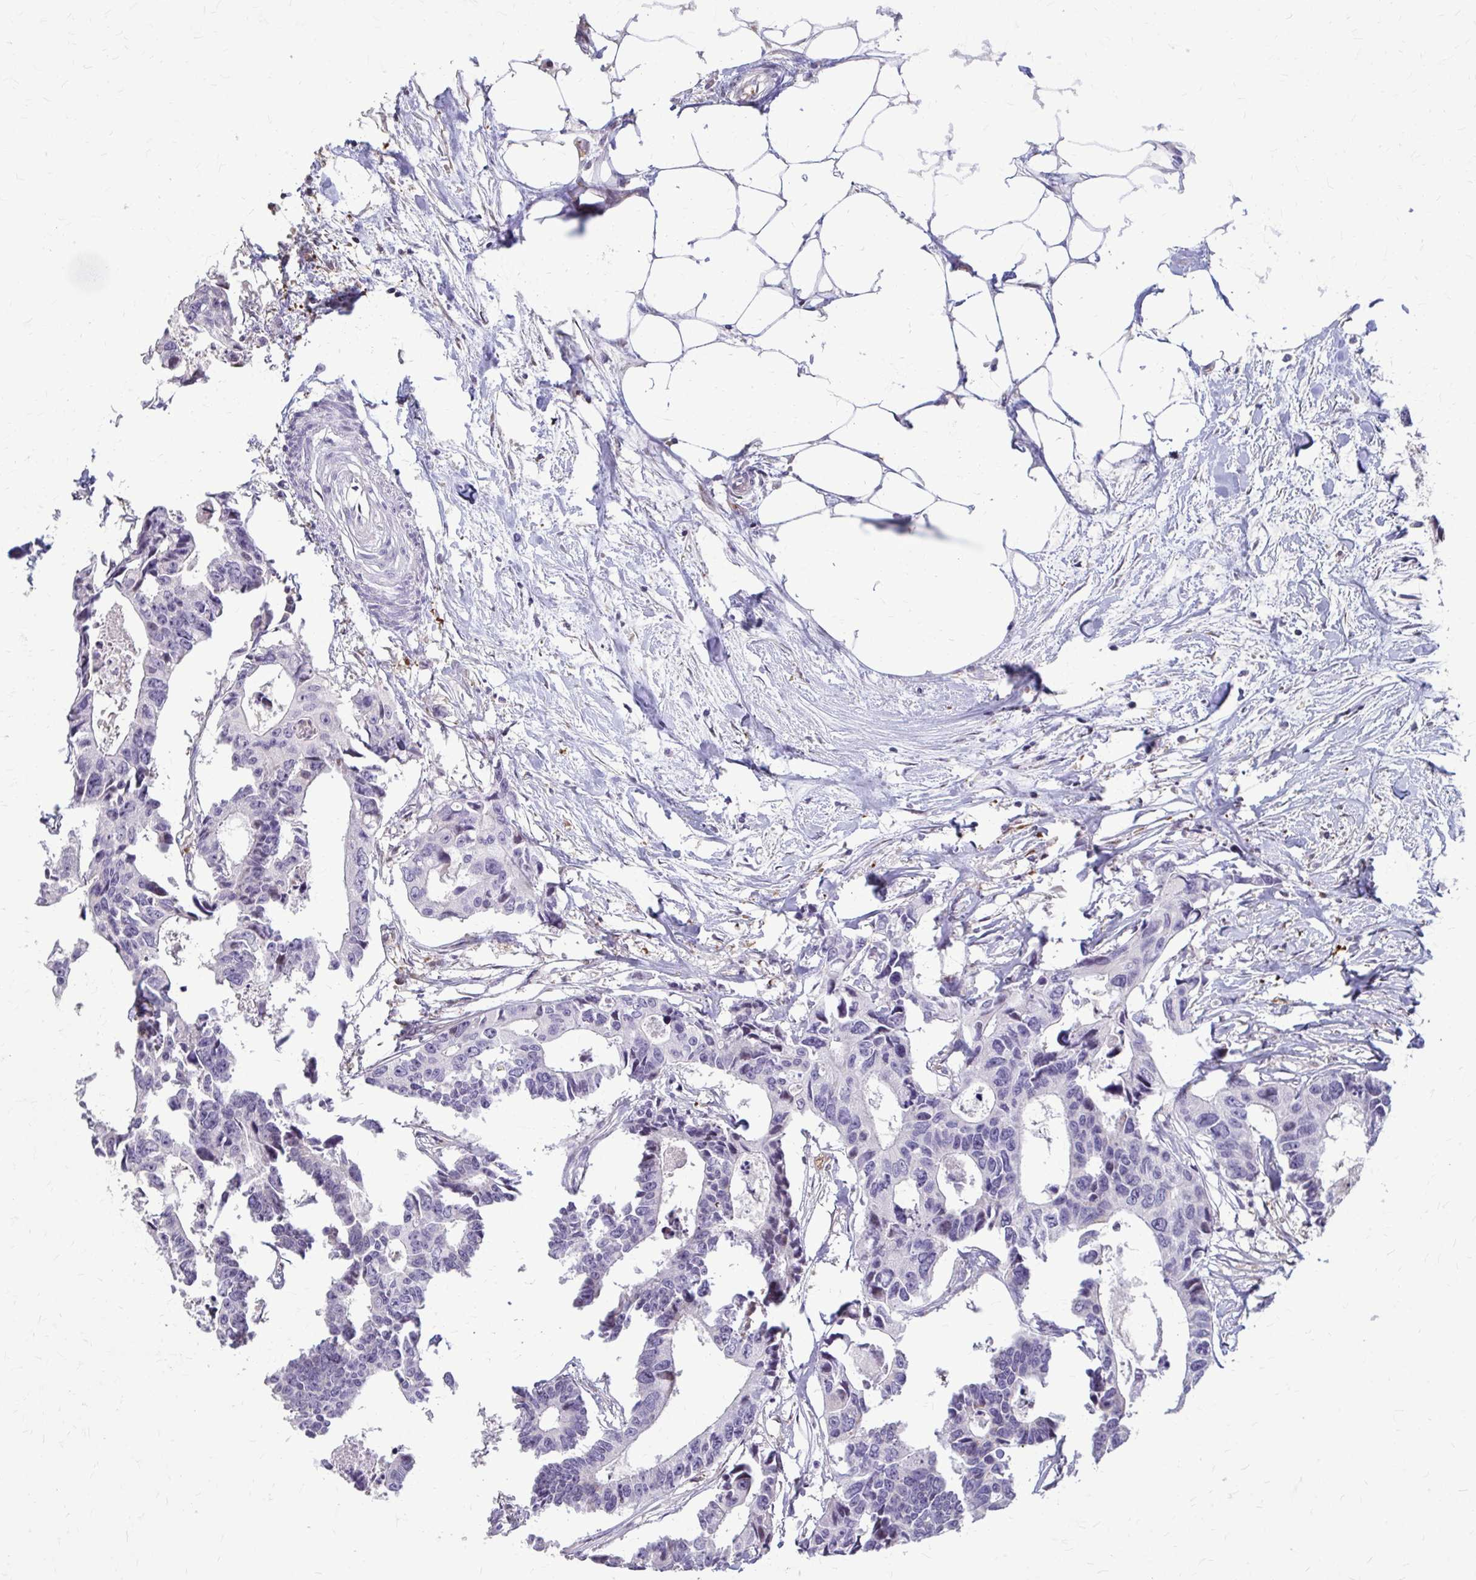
{"staining": {"intensity": "negative", "quantity": "none", "location": "none"}, "tissue": "colorectal cancer", "cell_type": "Tumor cells", "image_type": "cancer", "snomed": [{"axis": "morphology", "description": "Adenocarcinoma, NOS"}, {"axis": "topography", "description": "Rectum"}], "caption": "A high-resolution micrograph shows immunohistochemistry (IHC) staining of colorectal cancer, which reveals no significant staining in tumor cells.", "gene": "ZNF34", "patient": {"sex": "male", "age": 57}}